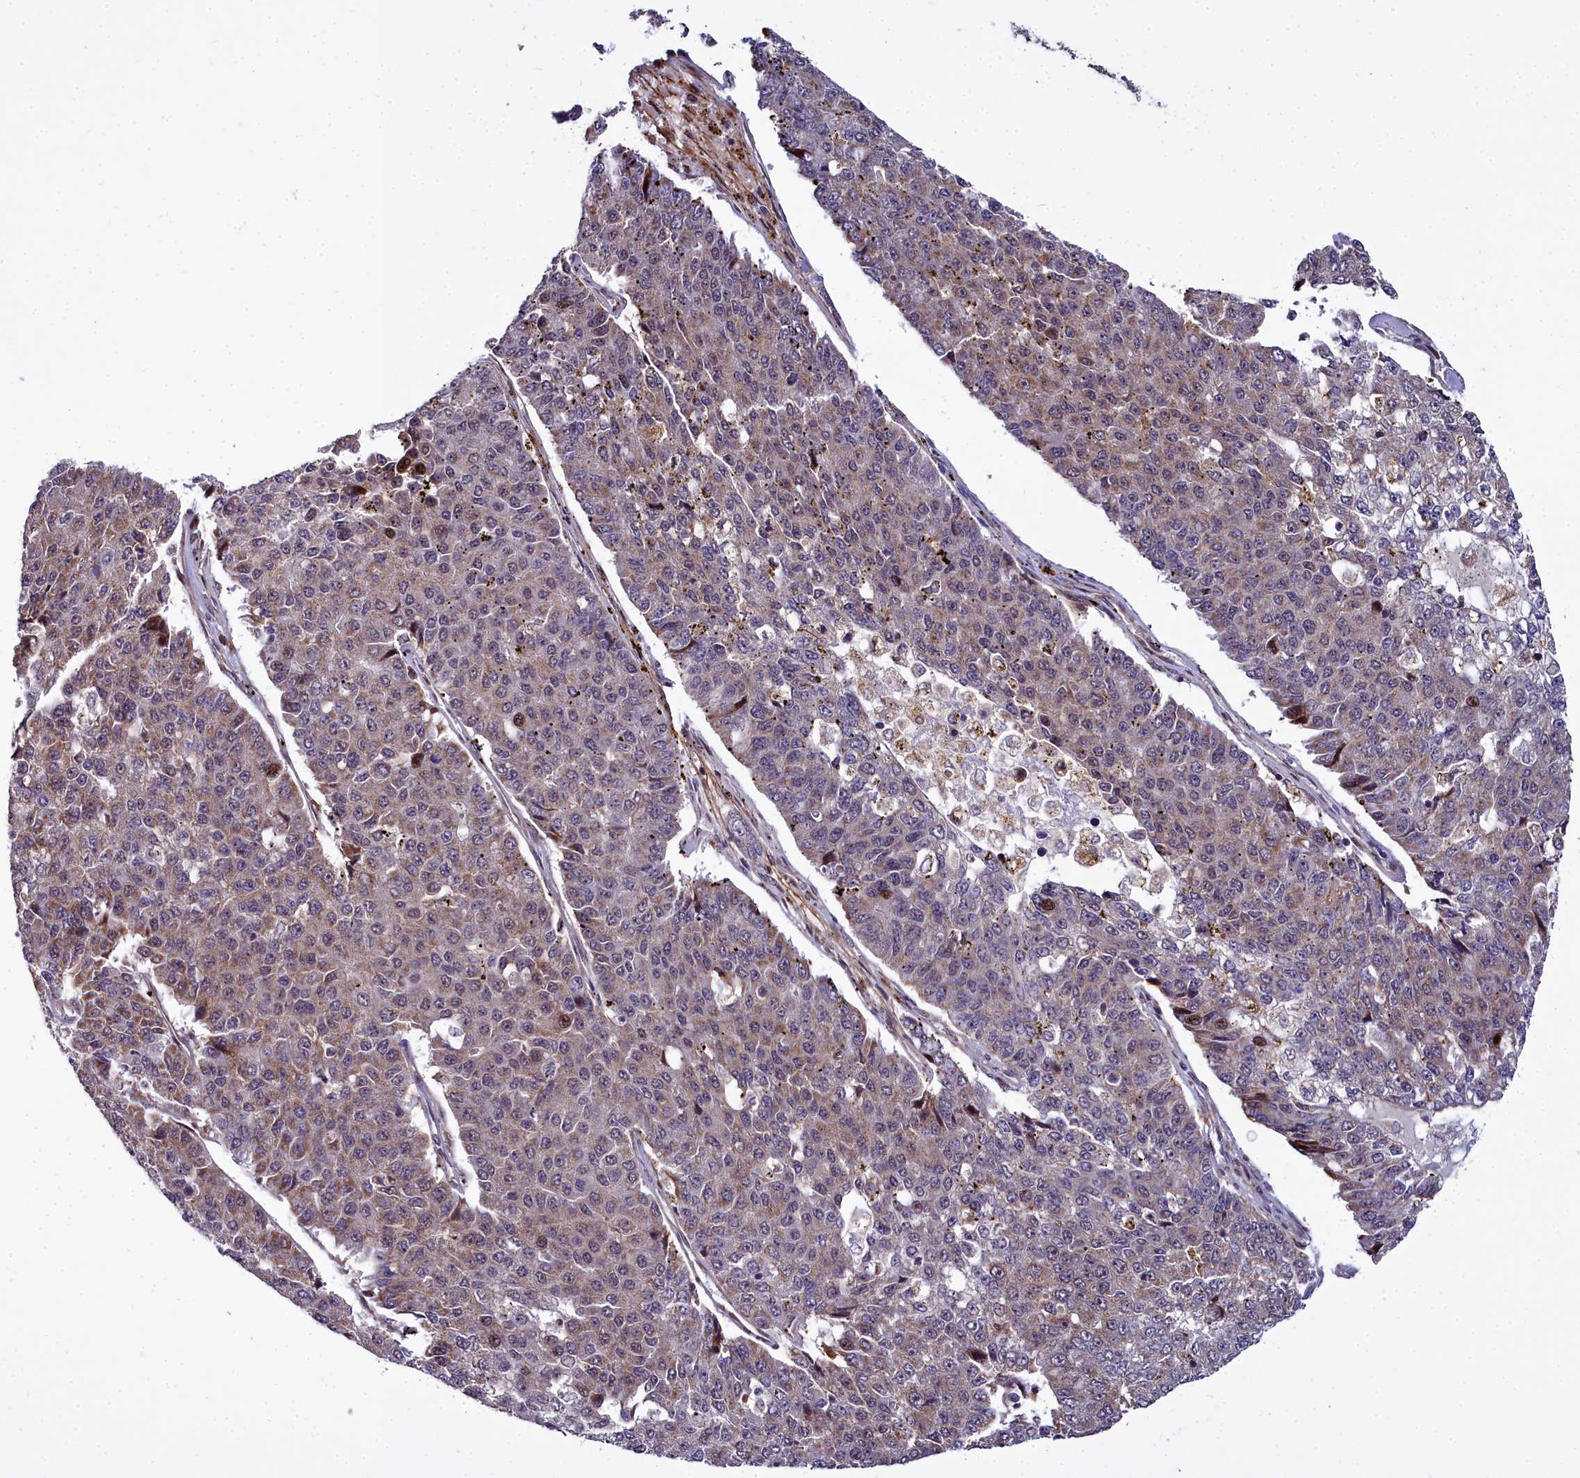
{"staining": {"intensity": "moderate", "quantity": "25%-75%", "location": "cytoplasmic/membranous,nuclear"}, "tissue": "pancreatic cancer", "cell_type": "Tumor cells", "image_type": "cancer", "snomed": [{"axis": "morphology", "description": "Adenocarcinoma, NOS"}, {"axis": "topography", "description": "Pancreas"}], "caption": "Immunohistochemical staining of pancreatic cancer (adenocarcinoma) reveals medium levels of moderate cytoplasmic/membranous and nuclear protein staining in about 25%-75% of tumor cells.", "gene": "MRPS11", "patient": {"sex": "male", "age": 50}}